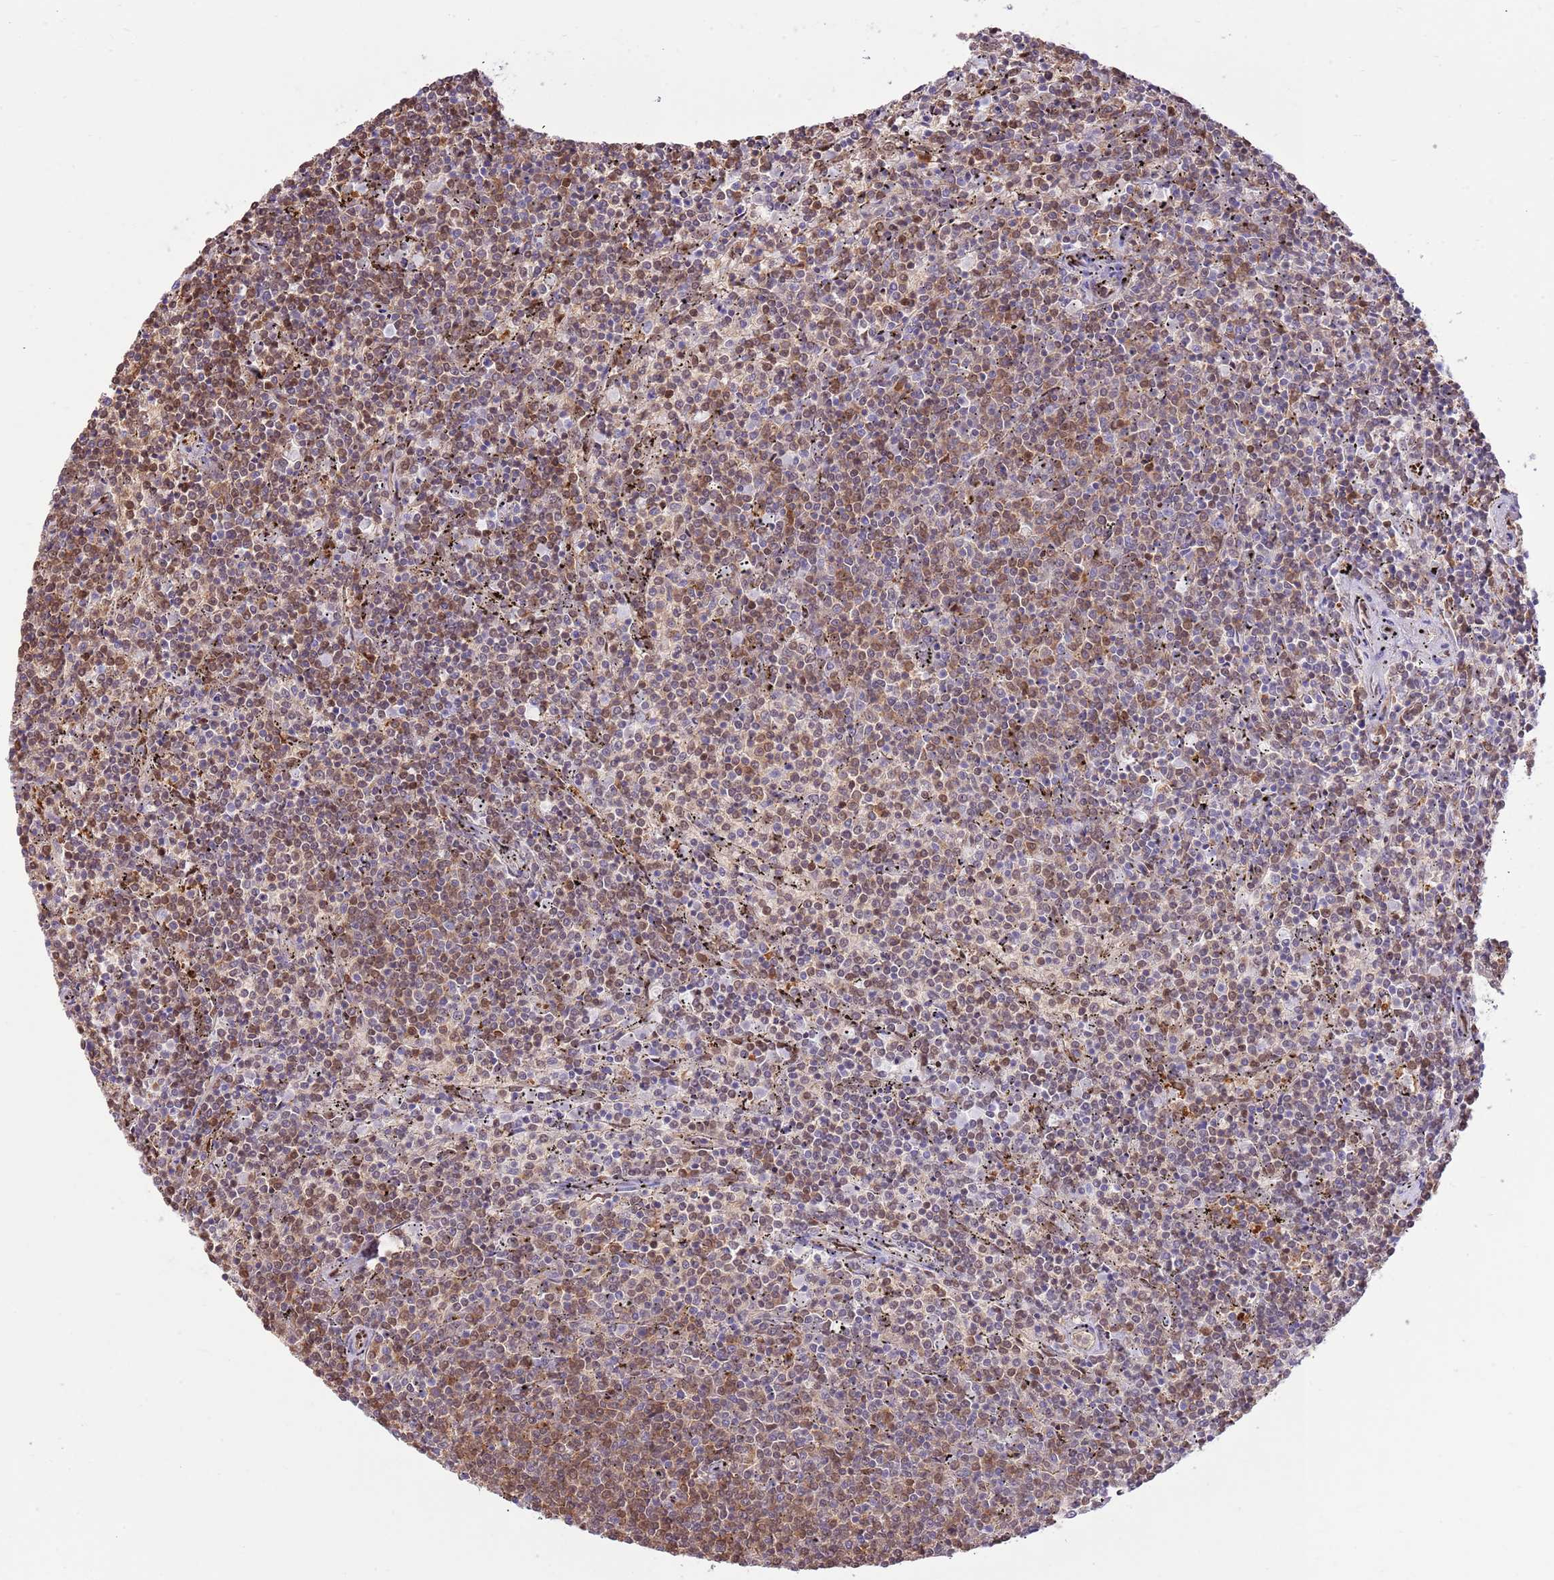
{"staining": {"intensity": "strong", "quantity": "25%-75%", "location": "cytoplasmic/membranous"}, "tissue": "lymphoma", "cell_type": "Tumor cells", "image_type": "cancer", "snomed": [{"axis": "morphology", "description": "Malignant lymphoma, non-Hodgkin's type, Low grade"}, {"axis": "topography", "description": "Spleen"}], "caption": "Approximately 25%-75% of tumor cells in human lymphoma demonstrate strong cytoplasmic/membranous protein positivity as visualized by brown immunohistochemical staining.", "gene": "NSFL1C", "patient": {"sex": "female", "age": 50}}